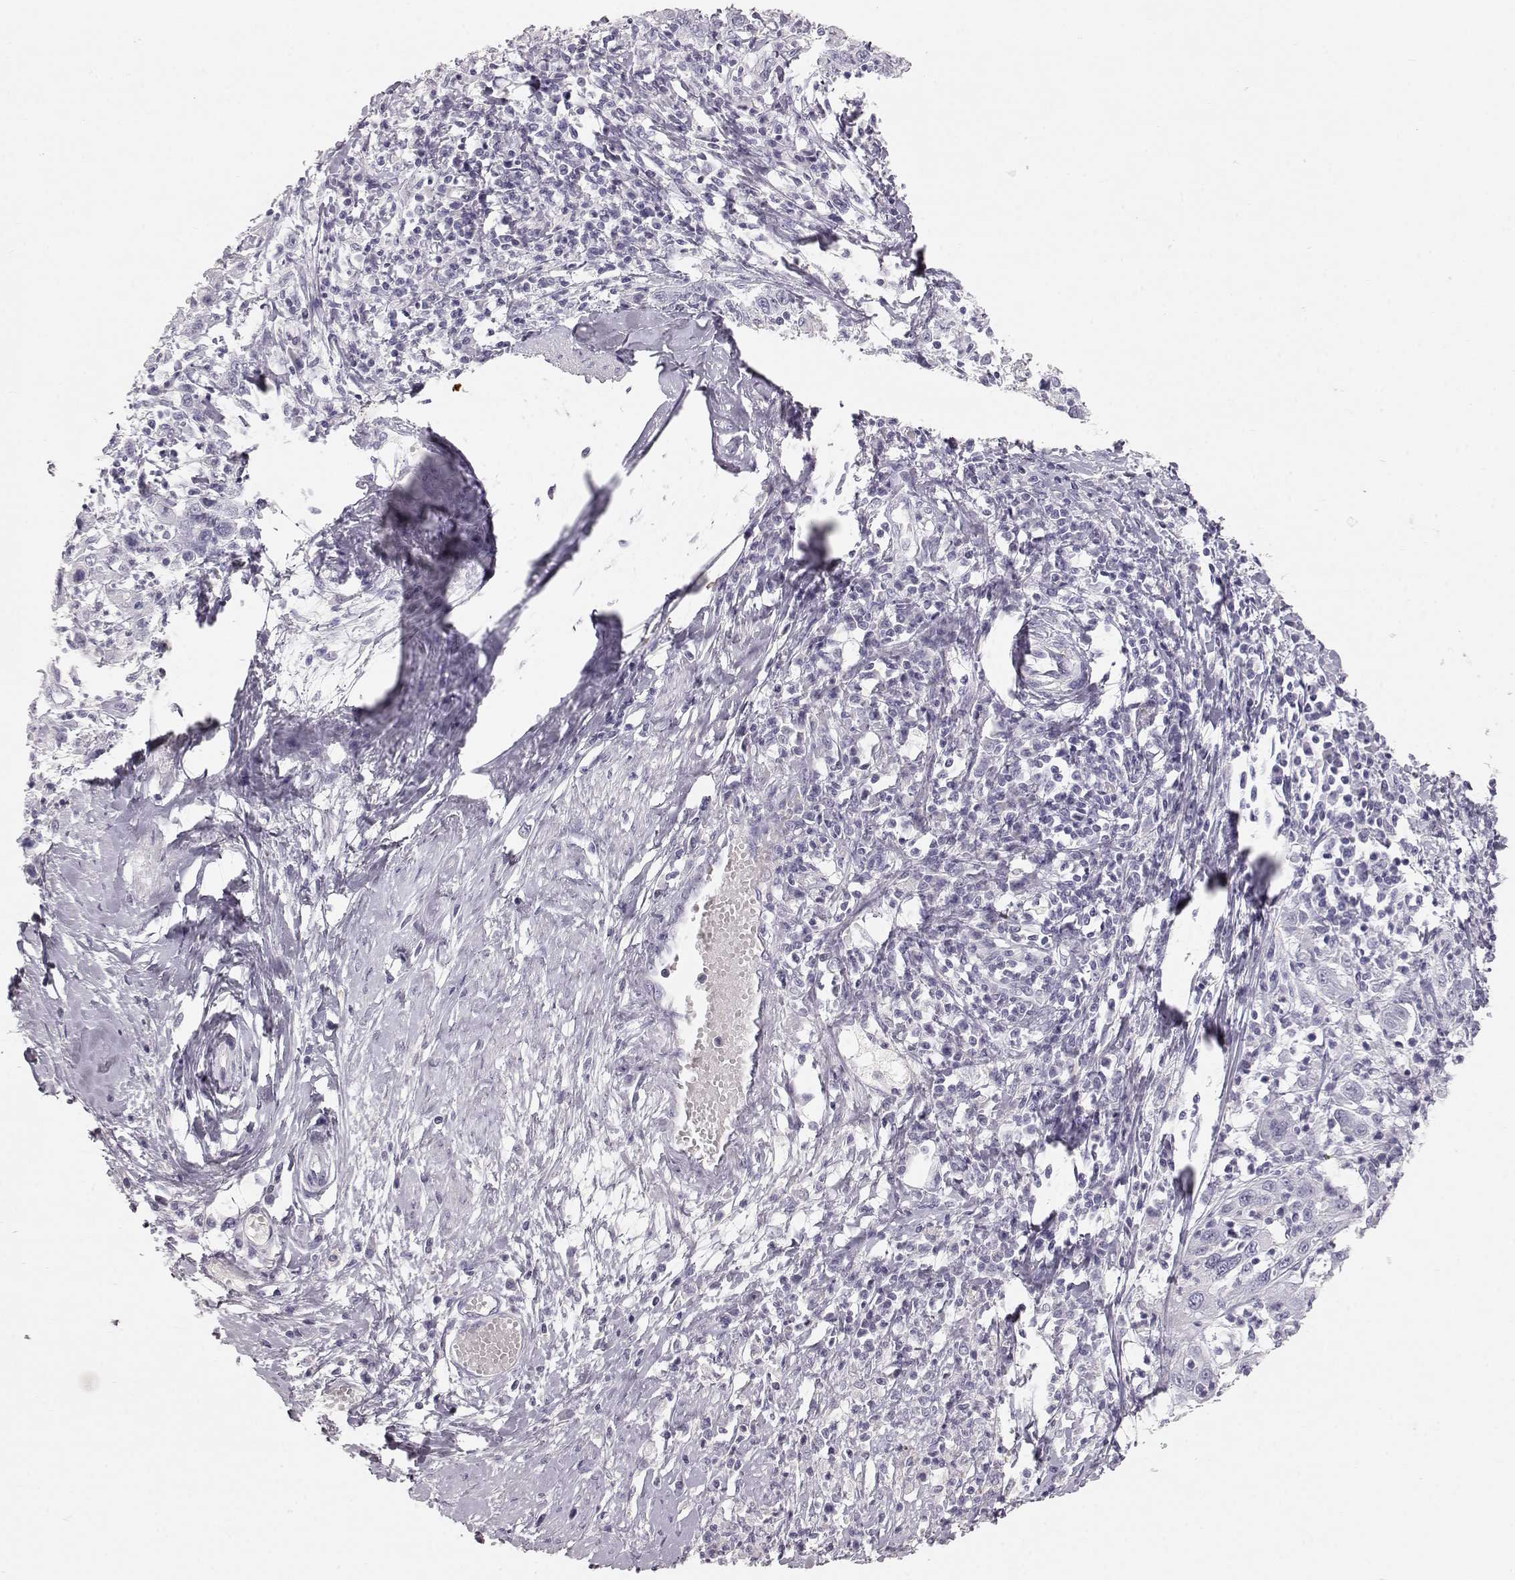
{"staining": {"intensity": "negative", "quantity": "none", "location": "none"}, "tissue": "cervical cancer", "cell_type": "Tumor cells", "image_type": "cancer", "snomed": [{"axis": "morphology", "description": "Squamous cell carcinoma, NOS"}, {"axis": "topography", "description": "Cervix"}], "caption": "Tumor cells are negative for brown protein staining in cervical squamous cell carcinoma.", "gene": "KRTAP16-1", "patient": {"sex": "female", "age": 46}}